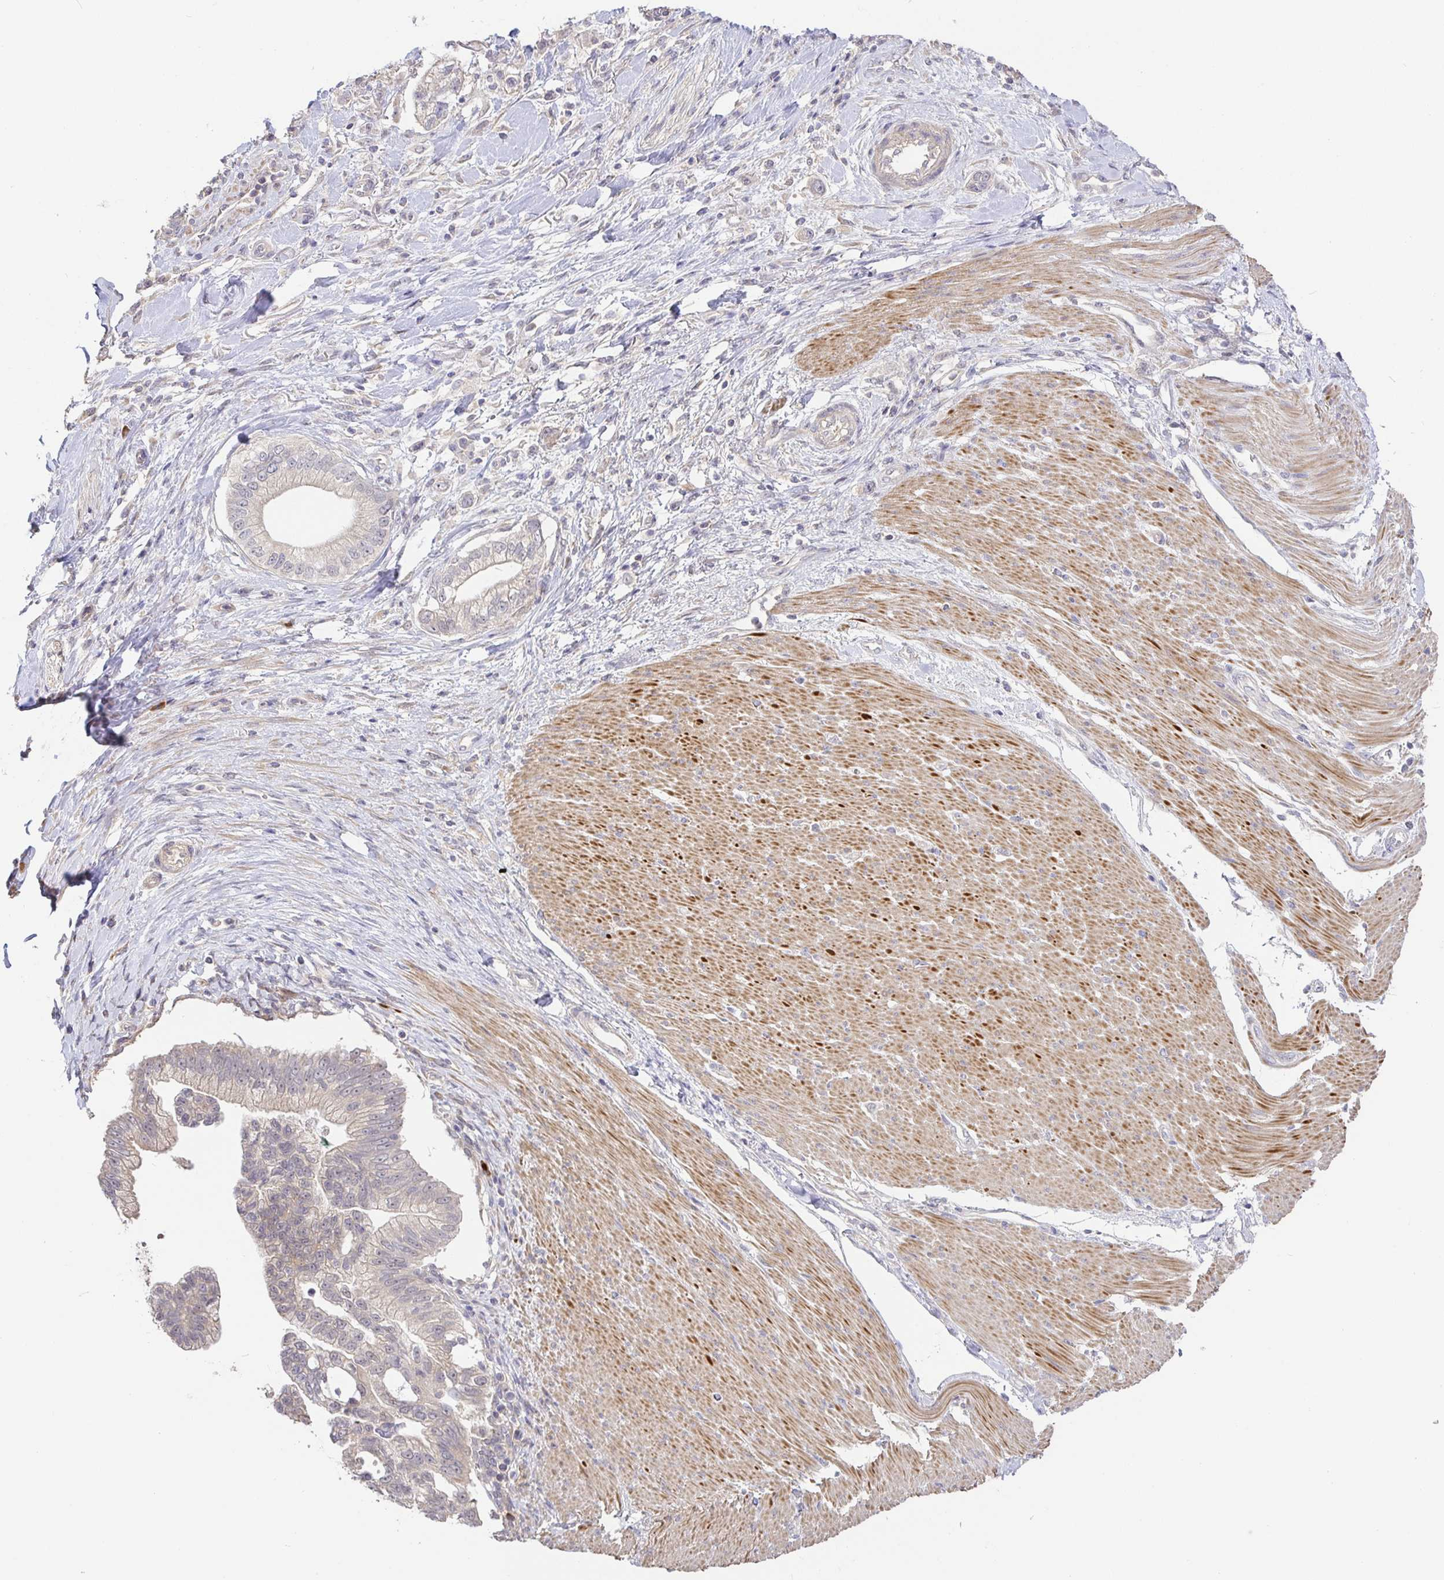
{"staining": {"intensity": "negative", "quantity": "none", "location": "none"}, "tissue": "pancreatic cancer", "cell_type": "Tumor cells", "image_type": "cancer", "snomed": [{"axis": "morphology", "description": "Adenocarcinoma, NOS"}, {"axis": "topography", "description": "Pancreas"}], "caption": "Adenocarcinoma (pancreatic) was stained to show a protein in brown. There is no significant expression in tumor cells.", "gene": "ZDHHC11", "patient": {"sex": "male", "age": 70}}